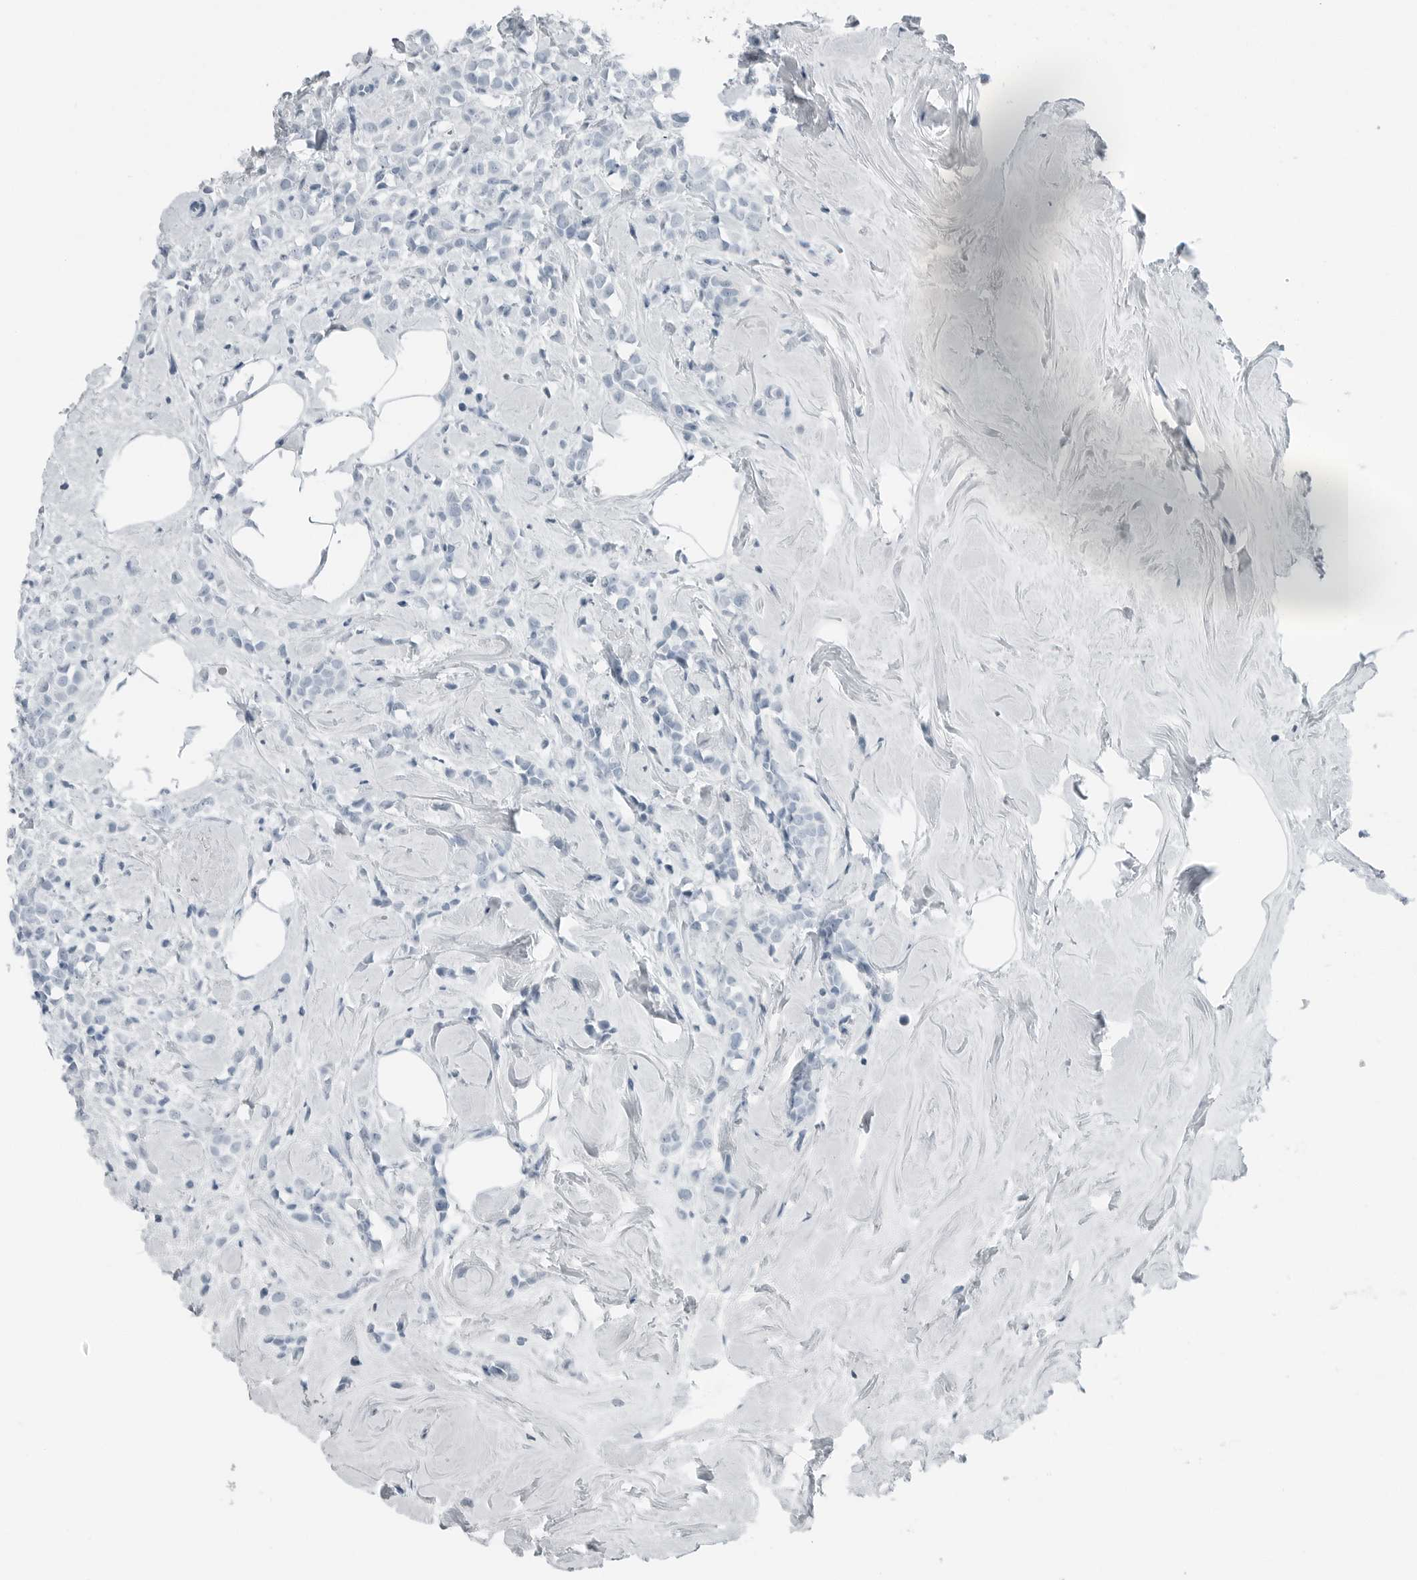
{"staining": {"intensity": "negative", "quantity": "none", "location": "none"}, "tissue": "breast cancer", "cell_type": "Tumor cells", "image_type": "cancer", "snomed": [{"axis": "morphology", "description": "Lobular carcinoma"}, {"axis": "topography", "description": "Breast"}], "caption": "An image of human breast lobular carcinoma is negative for staining in tumor cells. (Stains: DAB (3,3'-diaminobenzidine) immunohistochemistry with hematoxylin counter stain, Microscopy: brightfield microscopy at high magnification).", "gene": "ZPBP2", "patient": {"sex": "female", "age": 47}}